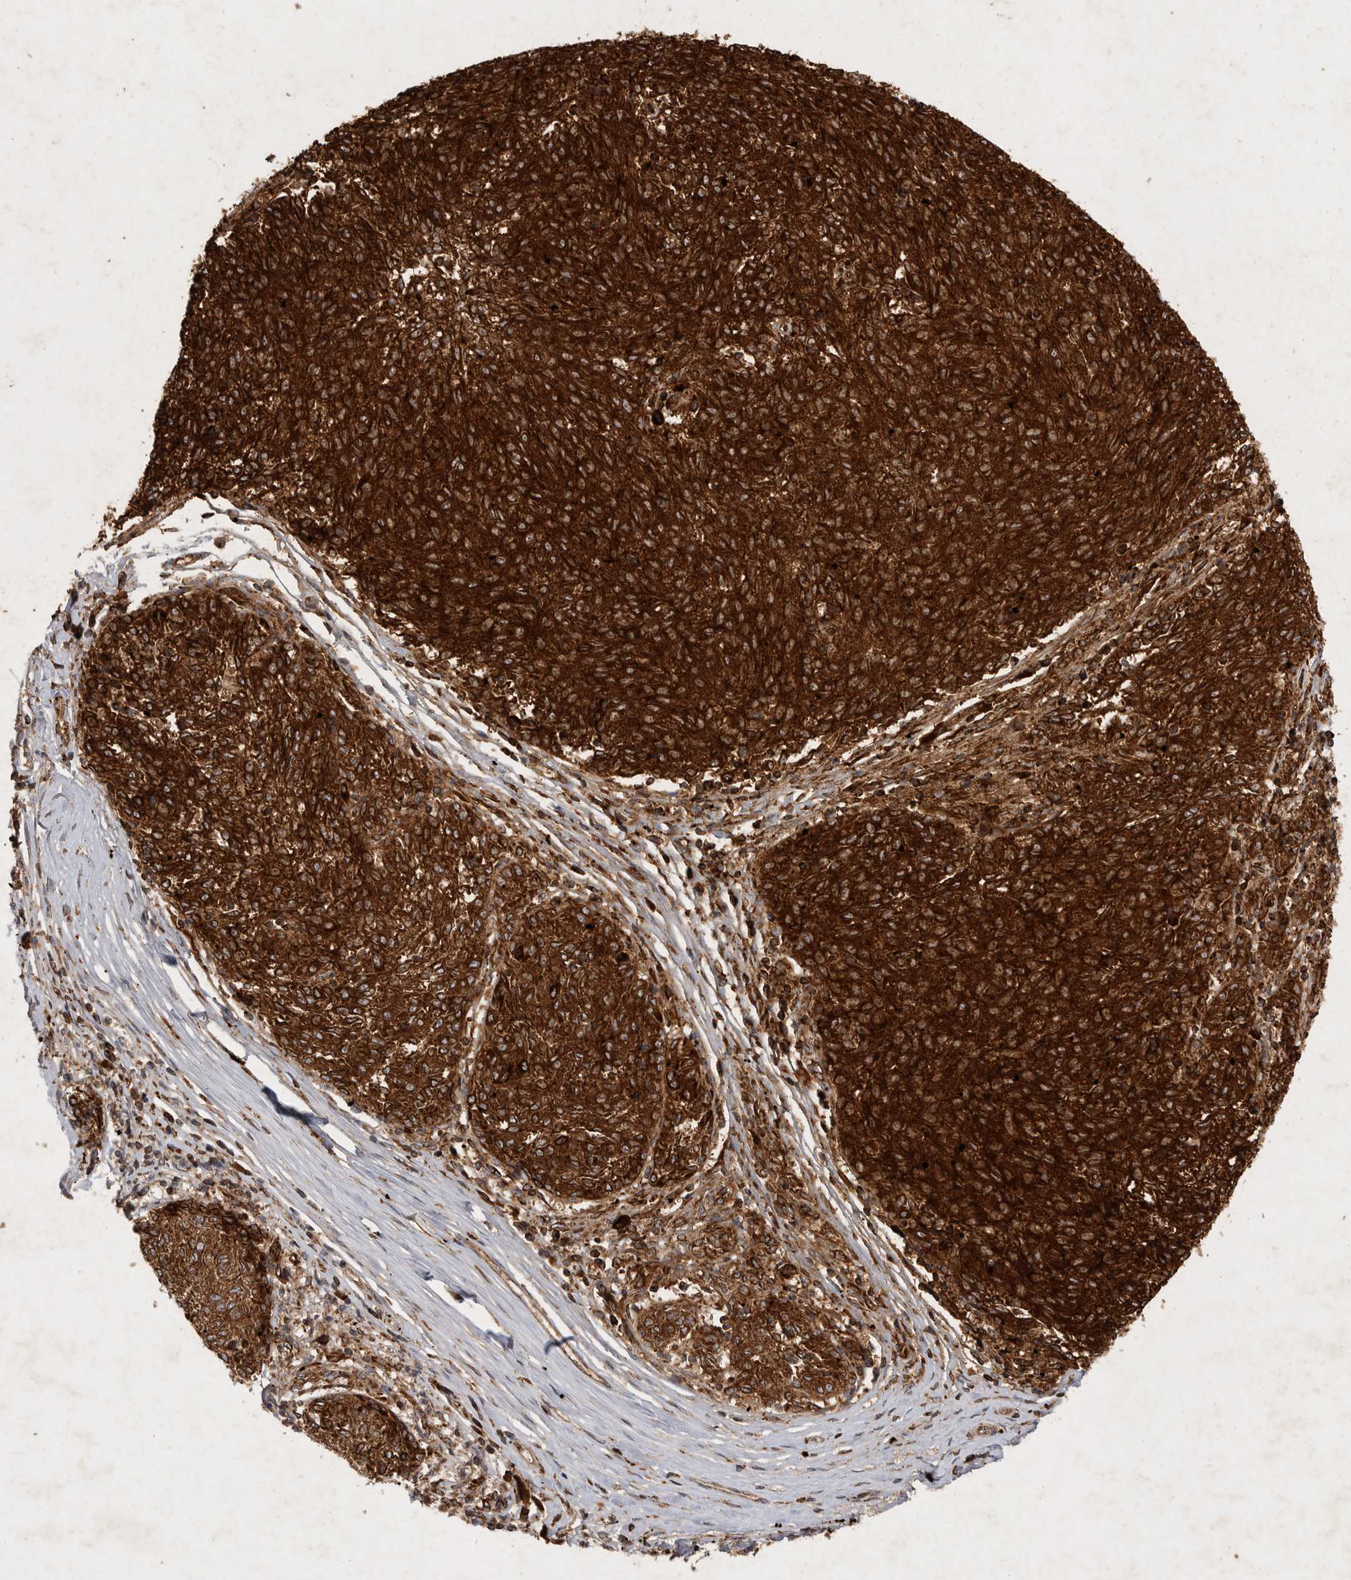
{"staining": {"intensity": "strong", "quantity": ">75%", "location": "cytoplasmic/membranous"}, "tissue": "melanoma", "cell_type": "Tumor cells", "image_type": "cancer", "snomed": [{"axis": "morphology", "description": "Malignant melanoma, NOS"}, {"axis": "topography", "description": "Skin"}], "caption": "Immunohistochemical staining of human melanoma reveals strong cytoplasmic/membranous protein positivity in approximately >75% of tumor cells.", "gene": "MRPL41", "patient": {"sex": "female", "age": 72}}